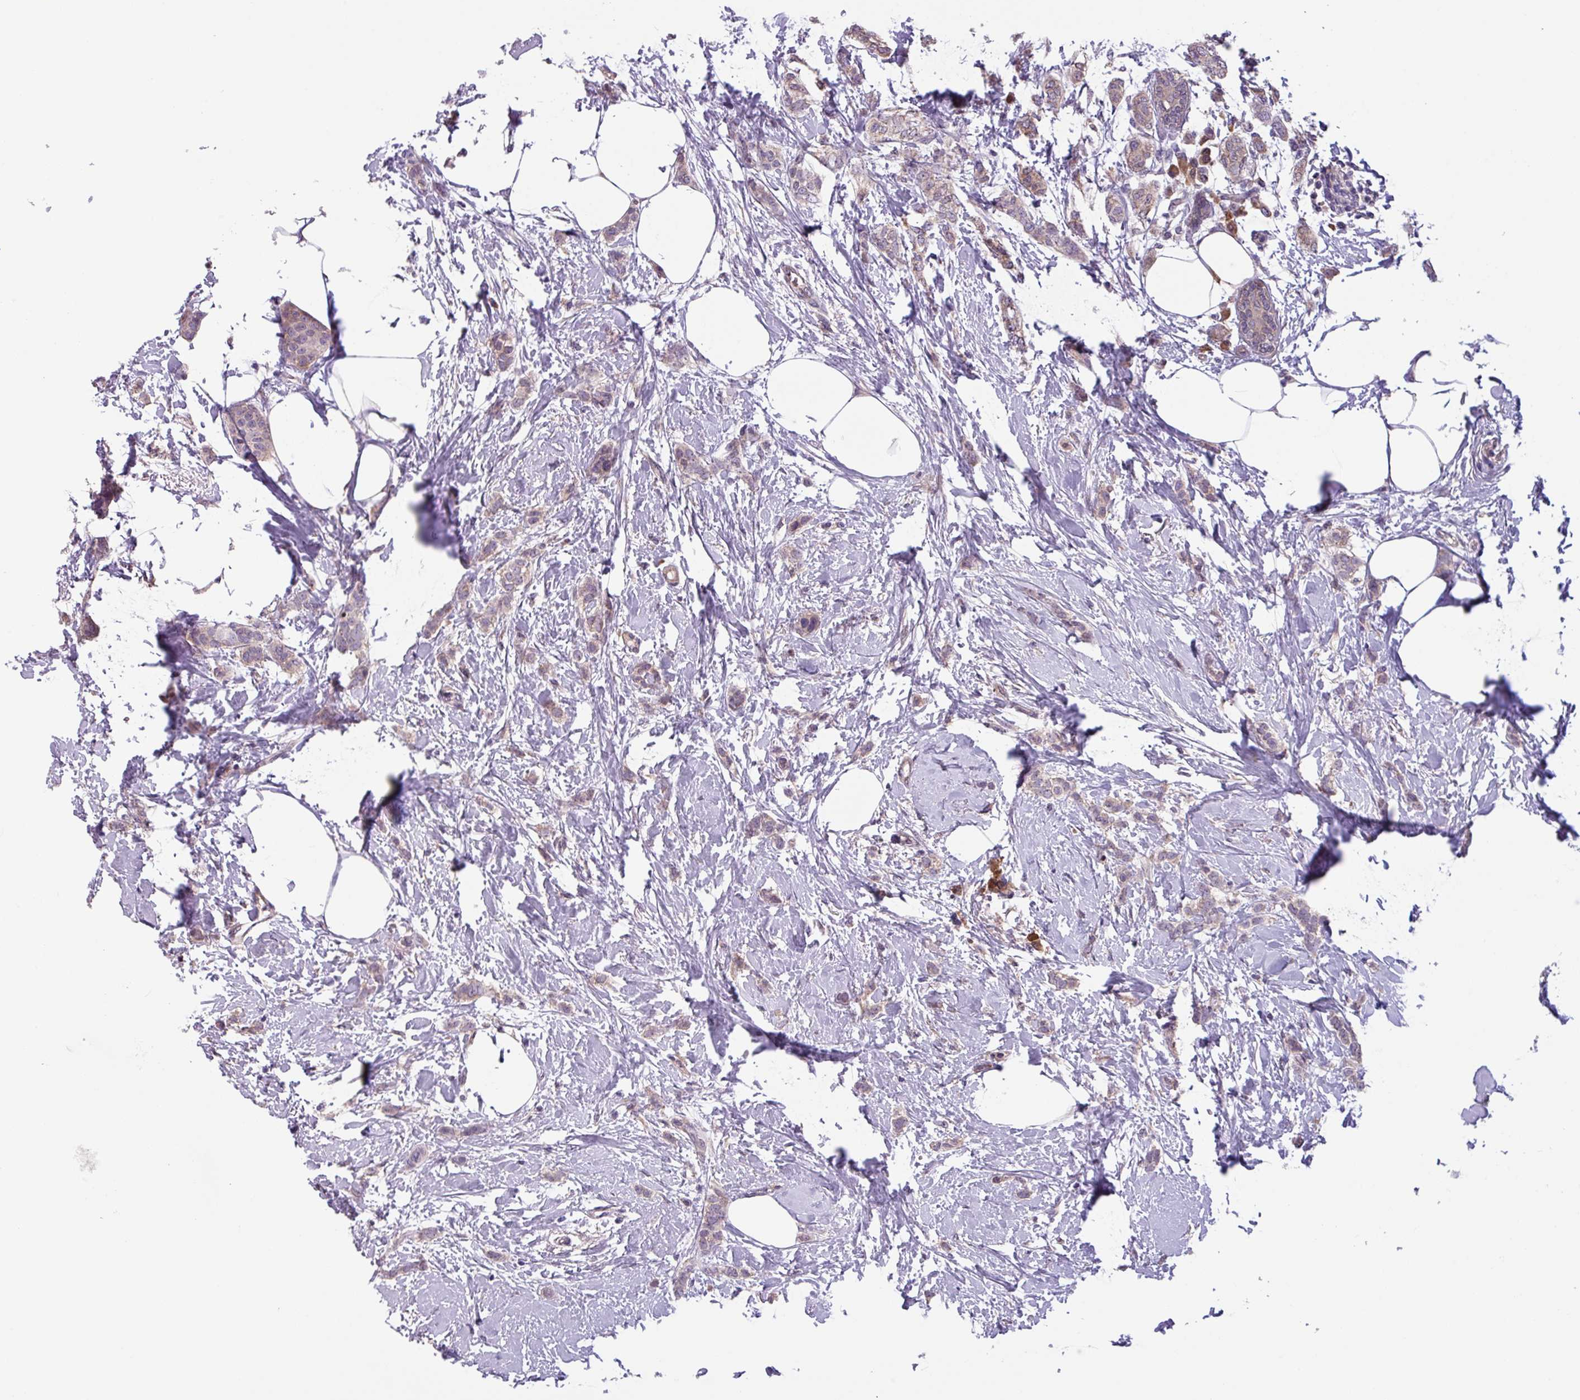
{"staining": {"intensity": "weak", "quantity": "25%-75%", "location": "cytoplasmic/membranous"}, "tissue": "breast cancer", "cell_type": "Tumor cells", "image_type": "cancer", "snomed": [{"axis": "morphology", "description": "Duct carcinoma"}, {"axis": "topography", "description": "Breast"}], "caption": "A micrograph of human breast cancer stained for a protein reveals weak cytoplasmic/membranous brown staining in tumor cells.", "gene": "C20orf27", "patient": {"sex": "female", "age": 72}}